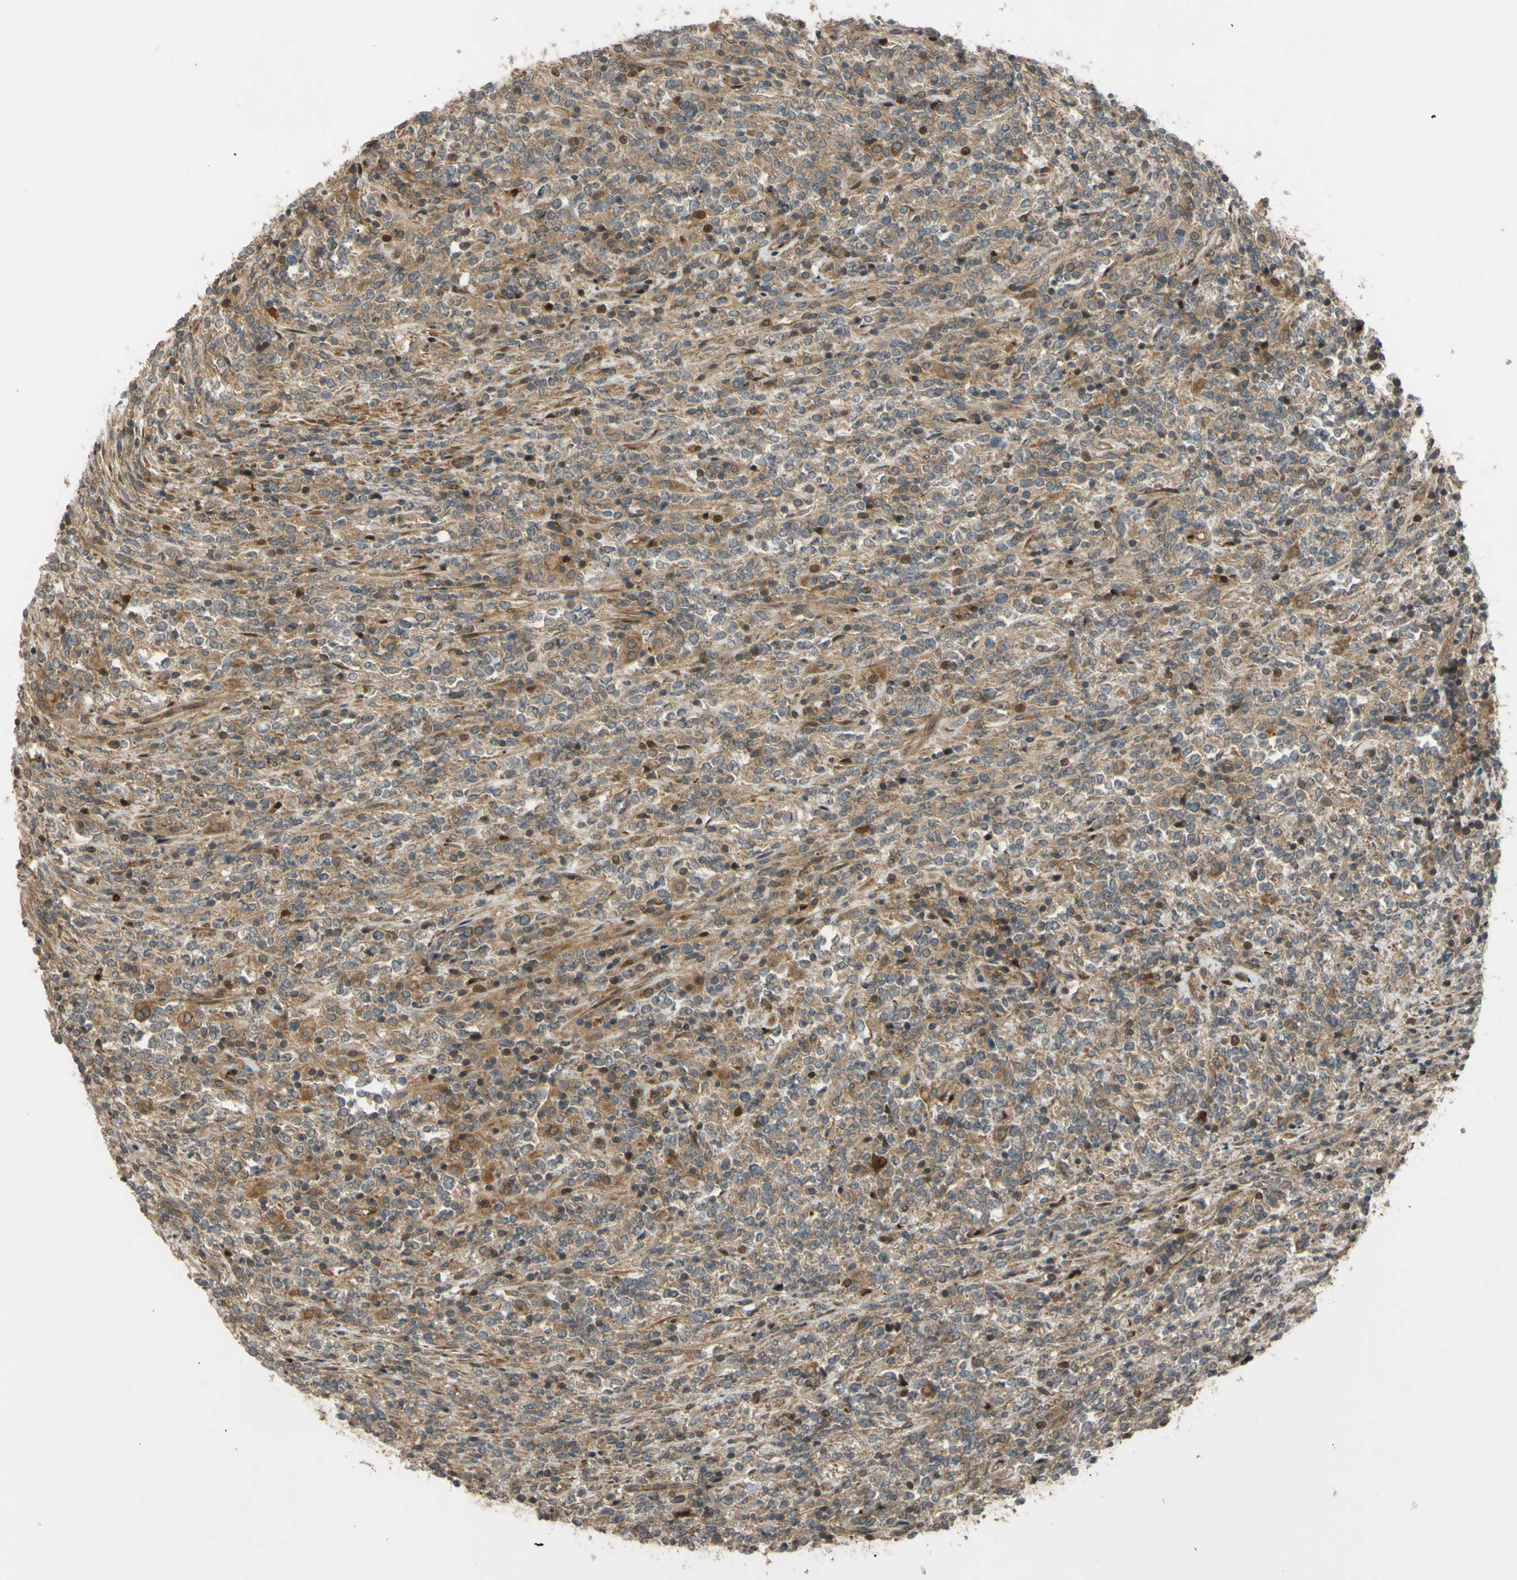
{"staining": {"intensity": "weak", "quantity": ">75%", "location": "cytoplasmic/membranous"}, "tissue": "lymphoma", "cell_type": "Tumor cells", "image_type": "cancer", "snomed": [{"axis": "morphology", "description": "Malignant lymphoma, non-Hodgkin's type, High grade"}, {"axis": "topography", "description": "Soft tissue"}], "caption": "Immunohistochemical staining of malignant lymphoma, non-Hodgkin's type (high-grade) displays low levels of weak cytoplasmic/membranous protein positivity in about >75% of tumor cells.", "gene": "FLII", "patient": {"sex": "male", "age": 18}}